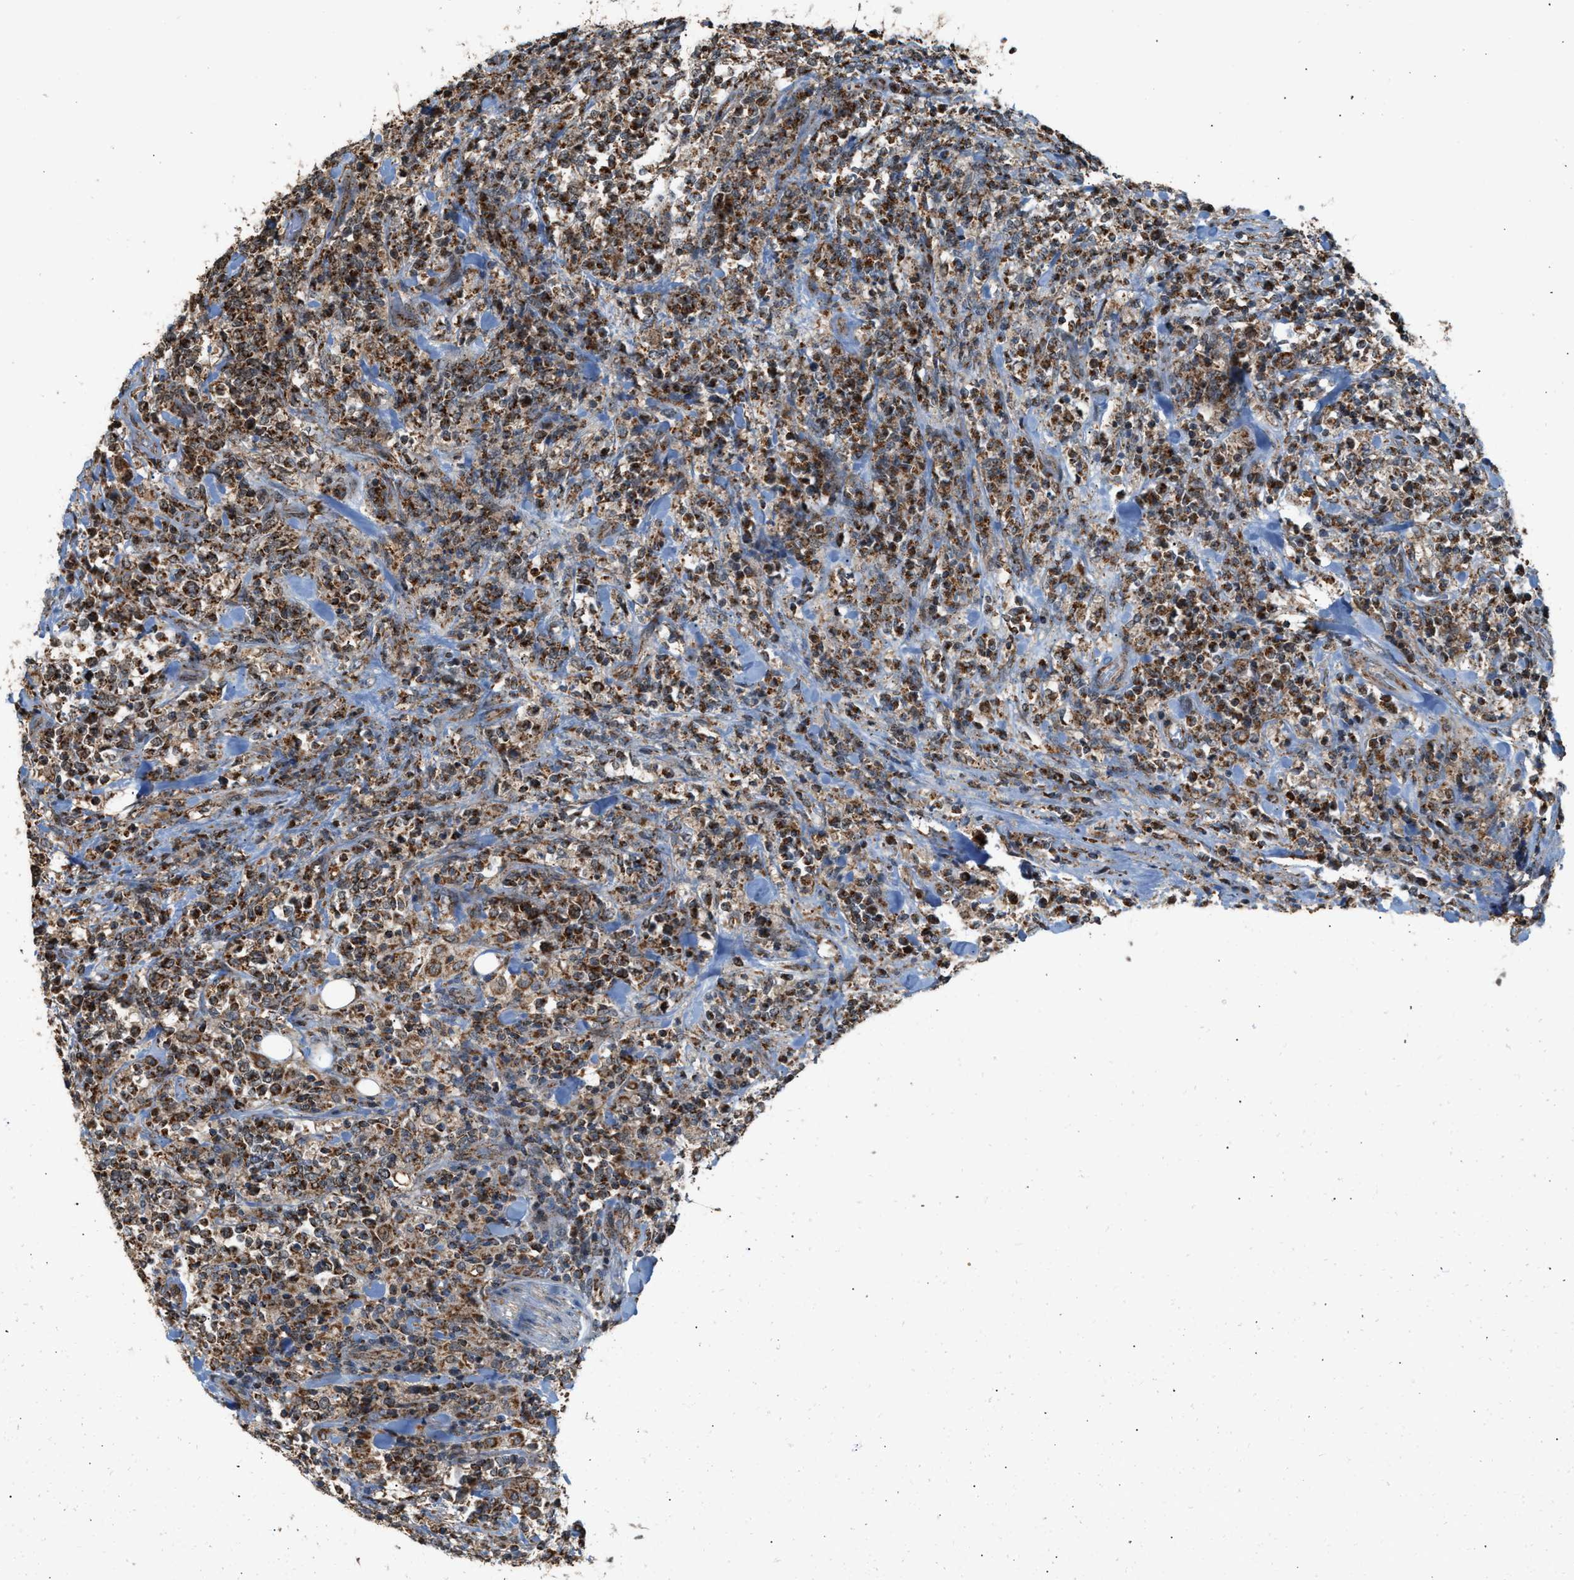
{"staining": {"intensity": "moderate", "quantity": ">75%", "location": "cytoplasmic/membranous"}, "tissue": "lymphoma", "cell_type": "Tumor cells", "image_type": "cancer", "snomed": [{"axis": "morphology", "description": "Malignant lymphoma, non-Hodgkin's type, High grade"}, {"axis": "topography", "description": "Soft tissue"}], "caption": "This photomicrograph displays IHC staining of human lymphoma, with medium moderate cytoplasmic/membranous expression in about >75% of tumor cells.", "gene": "SGSM2", "patient": {"sex": "male", "age": 18}}